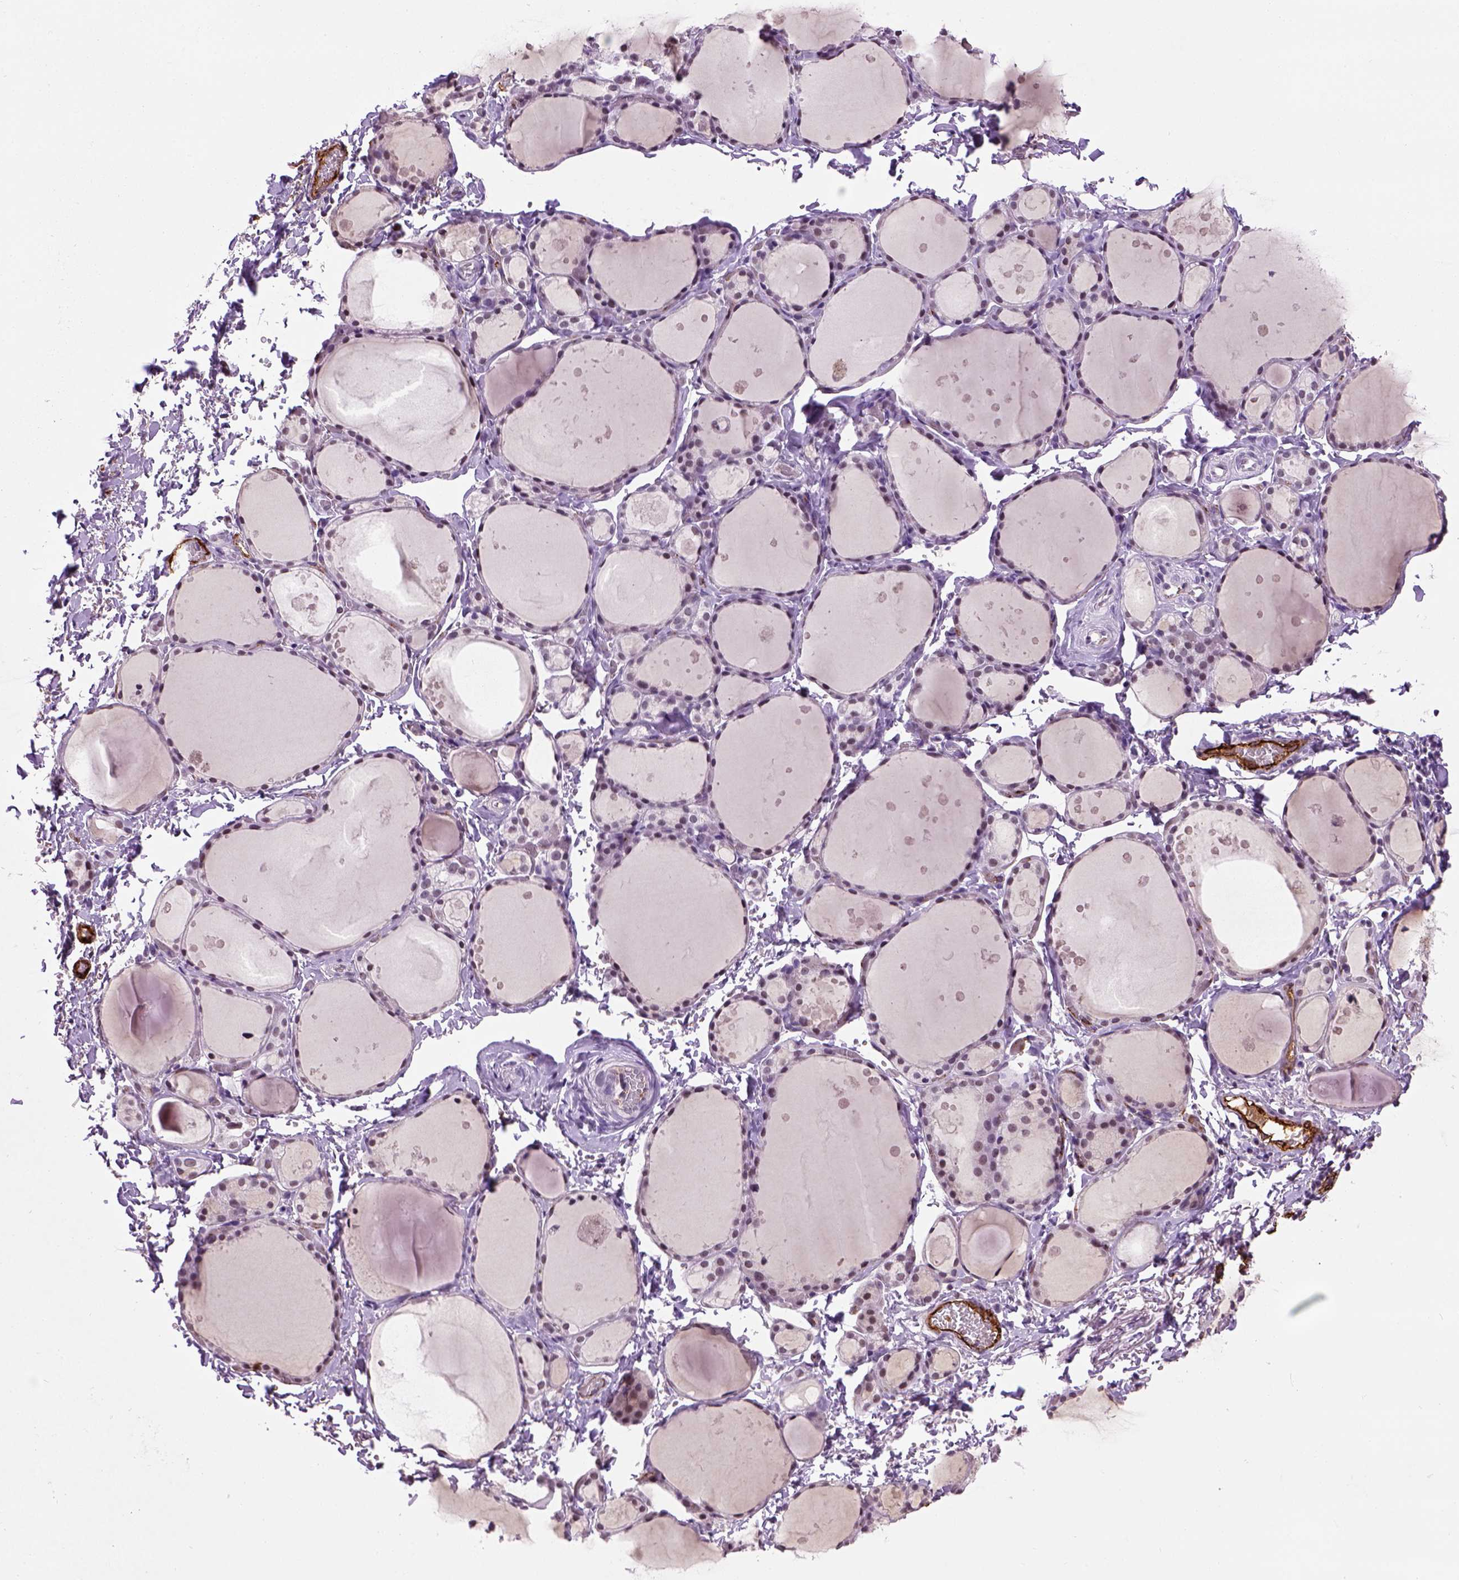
{"staining": {"intensity": "negative", "quantity": "none", "location": "none"}, "tissue": "thyroid gland", "cell_type": "Glandular cells", "image_type": "normal", "snomed": [{"axis": "morphology", "description": "Normal tissue, NOS"}, {"axis": "topography", "description": "Thyroid gland"}], "caption": "Glandular cells show no significant protein expression in normal thyroid gland.", "gene": "VWF", "patient": {"sex": "male", "age": 68}}